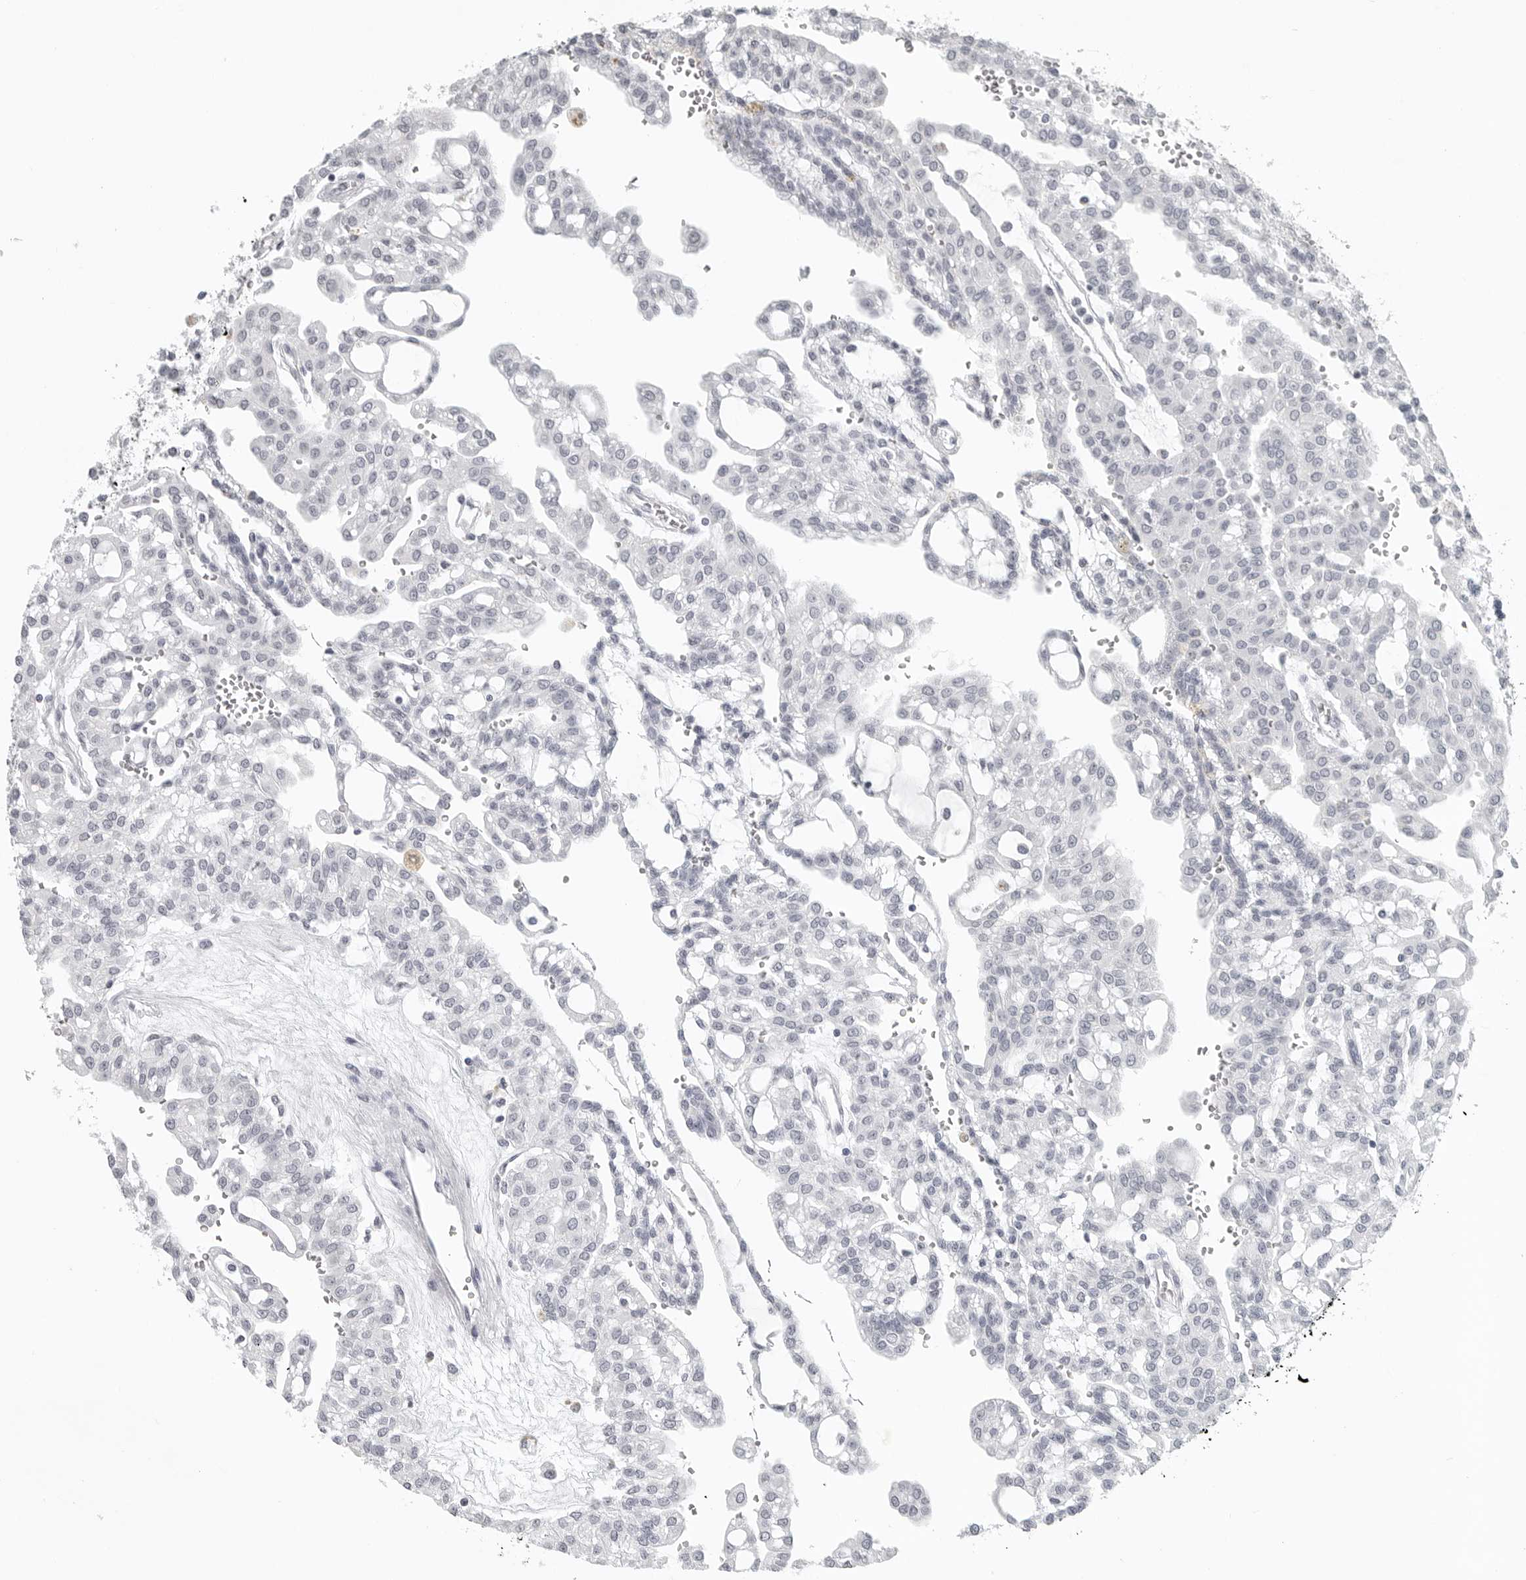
{"staining": {"intensity": "negative", "quantity": "none", "location": "none"}, "tissue": "renal cancer", "cell_type": "Tumor cells", "image_type": "cancer", "snomed": [{"axis": "morphology", "description": "Adenocarcinoma, NOS"}, {"axis": "topography", "description": "Kidney"}], "caption": "Tumor cells show no significant staining in renal cancer. The staining is performed using DAB (3,3'-diaminobenzidine) brown chromogen with nuclei counter-stained in using hematoxylin.", "gene": "BPIFA1", "patient": {"sex": "male", "age": 63}}